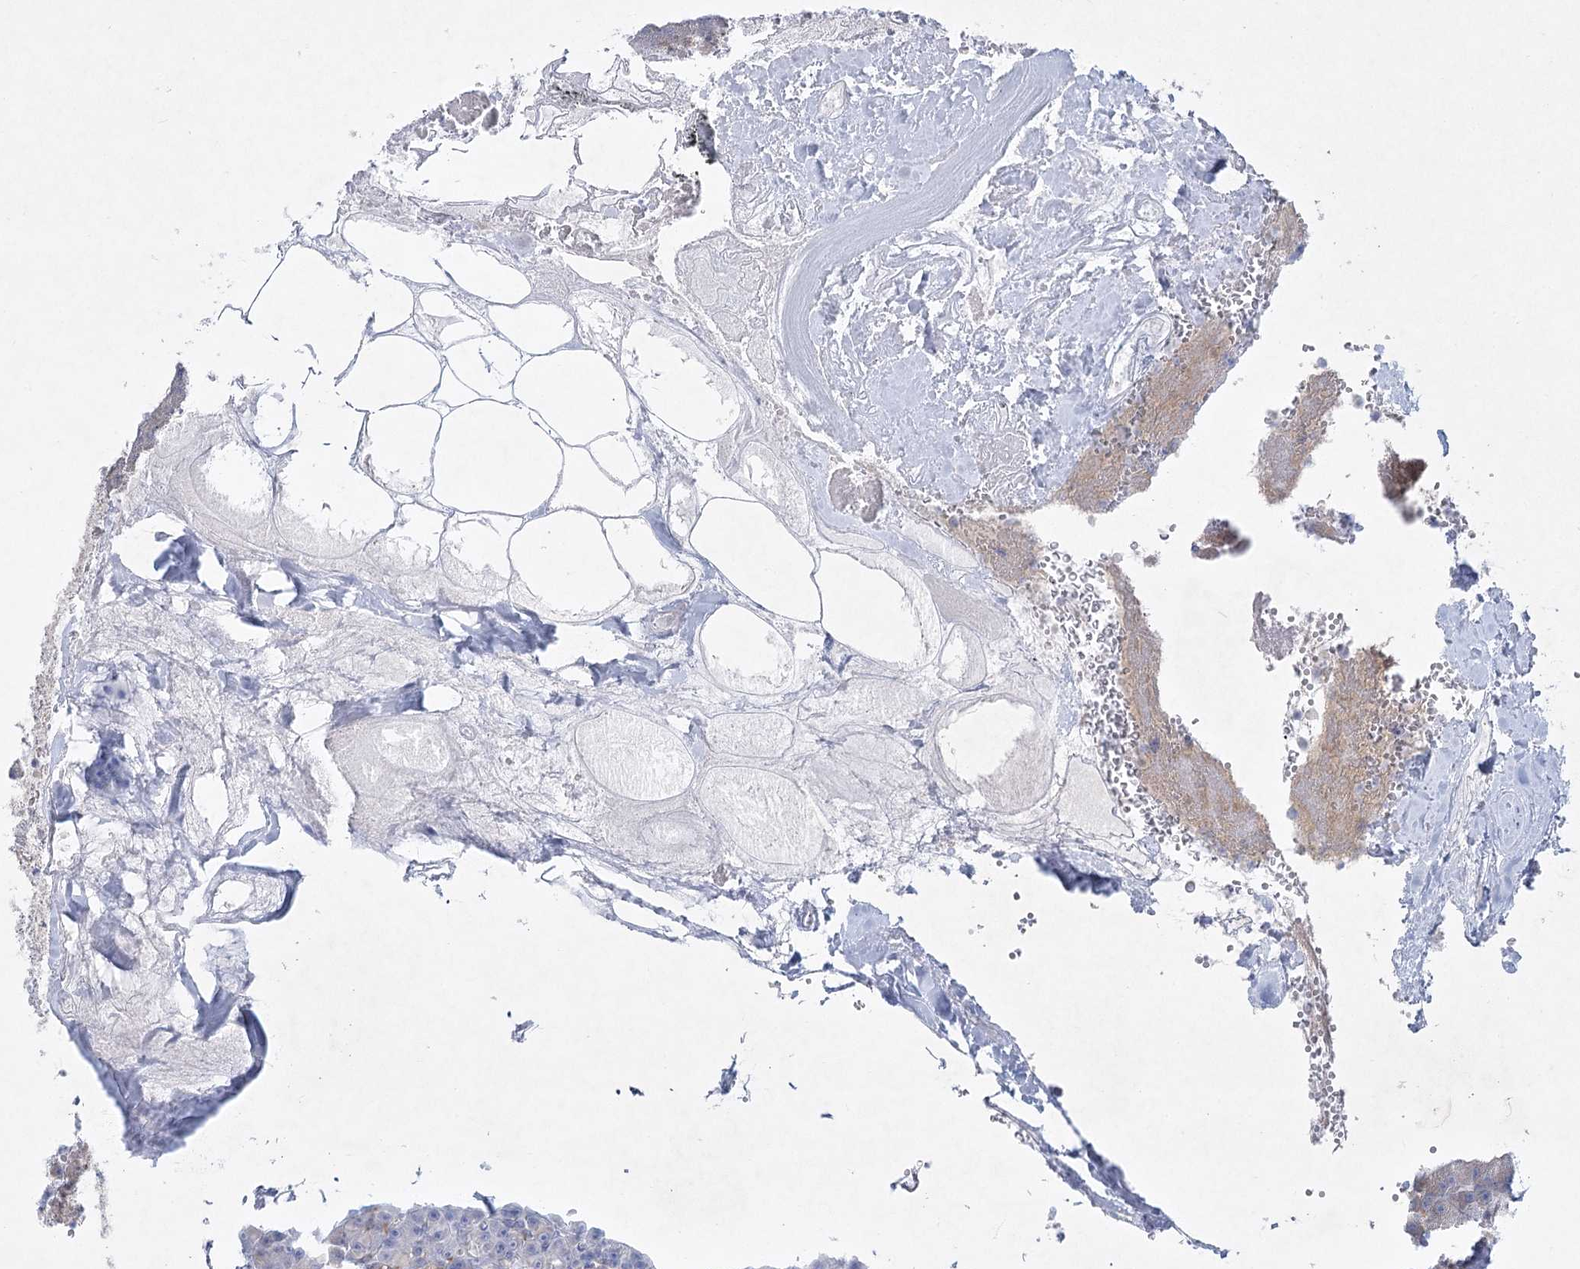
{"staining": {"intensity": "moderate", "quantity": "<25%", "location": "cytoplasmic/membranous"}, "tissue": "pancreas", "cell_type": "Exocrine glandular cells", "image_type": "normal", "snomed": [{"axis": "morphology", "description": "Normal tissue, NOS"}, {"axis": "morphology", "description": "Carcinoid, malignant, NOS"}, {"axis": "topography", "description": "Pancreas"}], "caption": "DAB (3,3'-diaminobenzidine) immunohistochemical staining of normal pancreas exhibits moderate cytoplasmic/membranous protein expression in approximately <25% of exocrine glandular cells. (DAB IHC, brown staining for protein, blue staining for nuclei).", "gene": "AAMDC", "patient": {"sex": "female", "age": 35}}